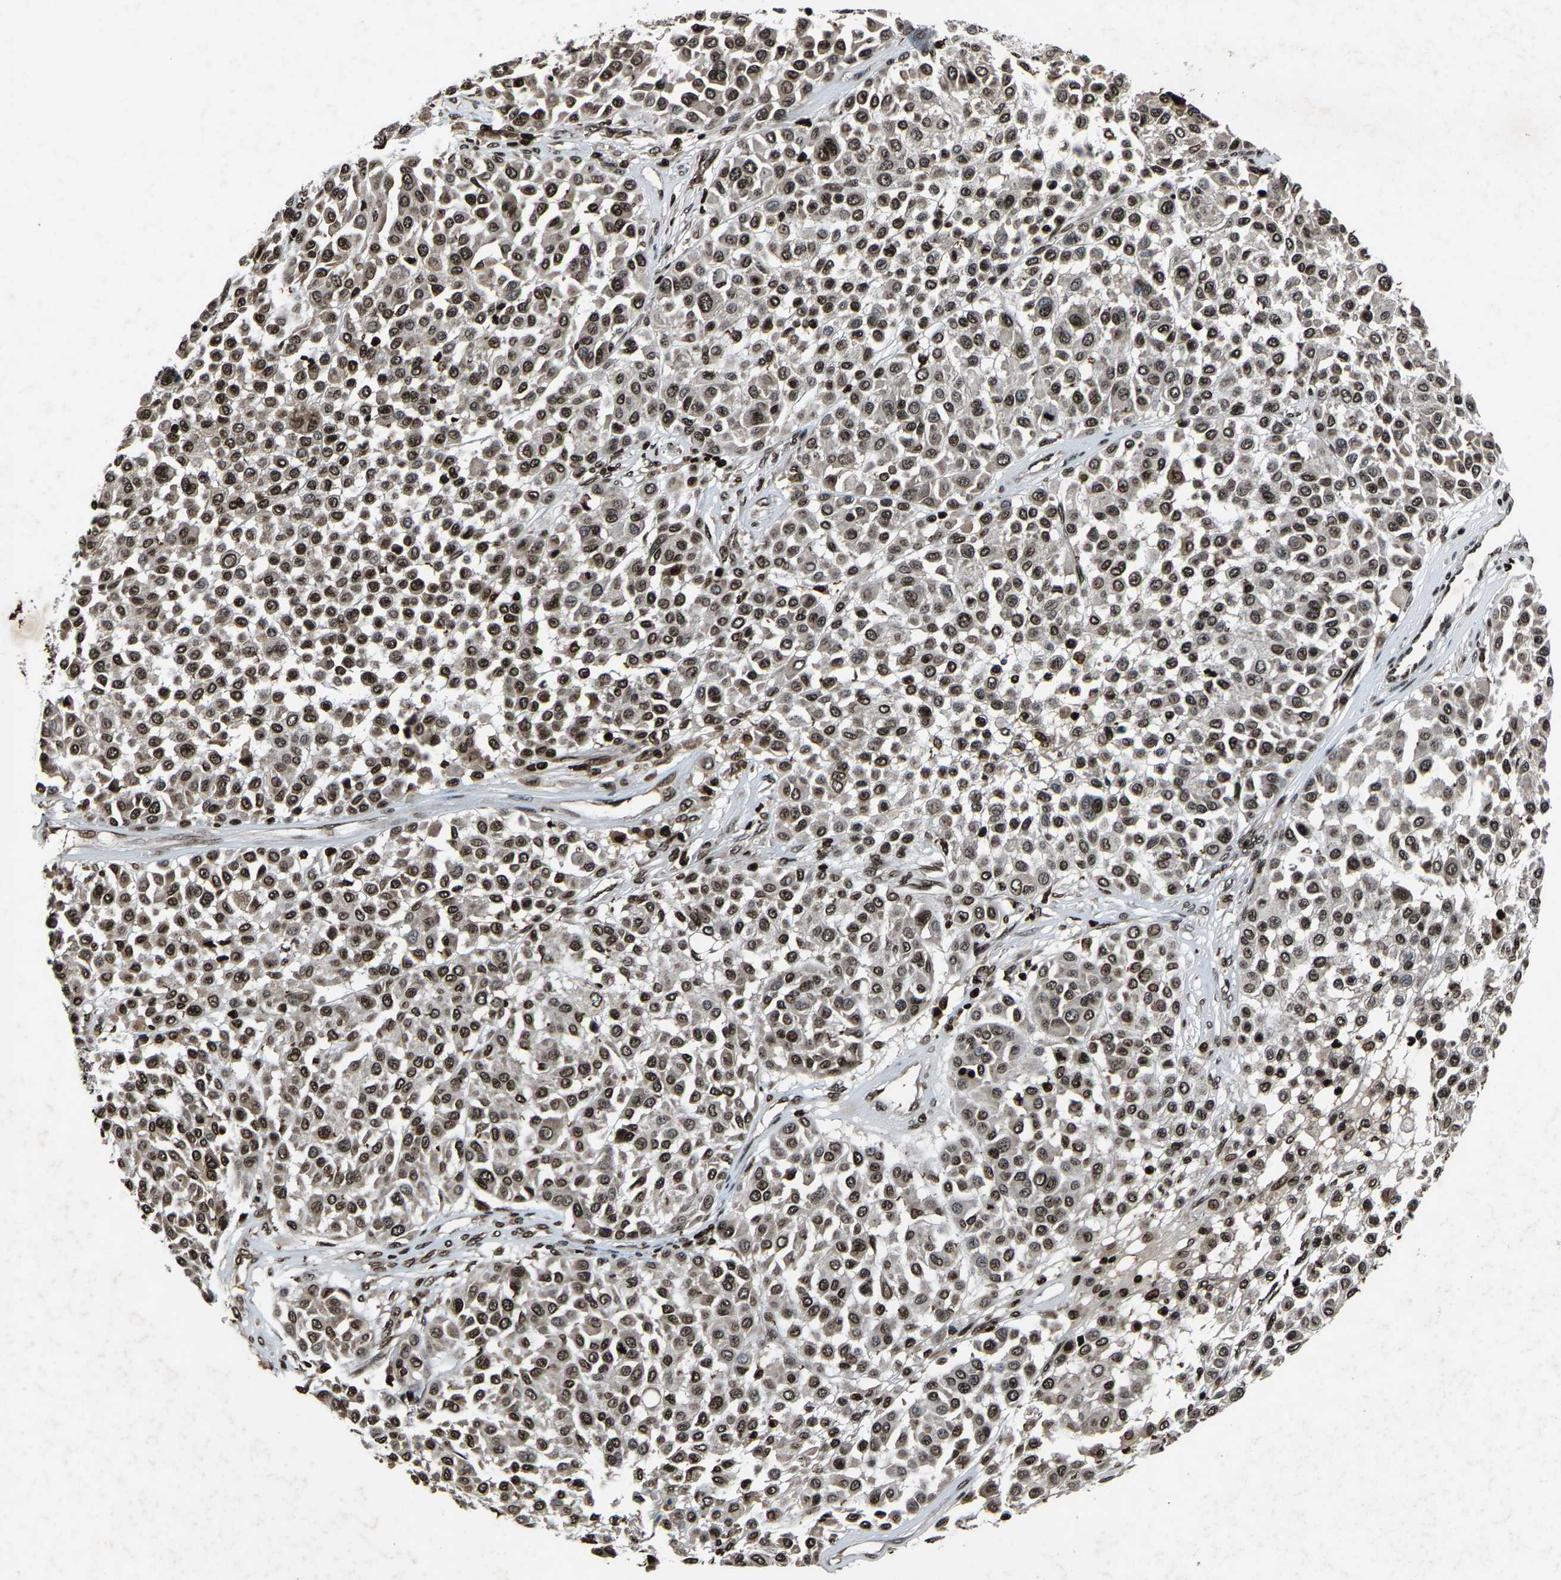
{"staining": {"intensity": "moderate", "quantity": ">75%", "location": "nuclear"}, "tissue": "melanoma", "cell_type": "Tumor cells", "image_type": "cancer", "snomed": [{"axis": "morphology", "description": "Malignant melanoma, Metastatic site"}, {"axis": "topography", "description": "Soft tissue"}], "caption": "This histopathology image exhibits immunohistochemistry staining of malignant melanoma (metastatic site), with medium moderate nuclear expression in approximately >75% of tumor cells.", "gene": "H4C1", "patient": {"sex": "male", "age": 41}}